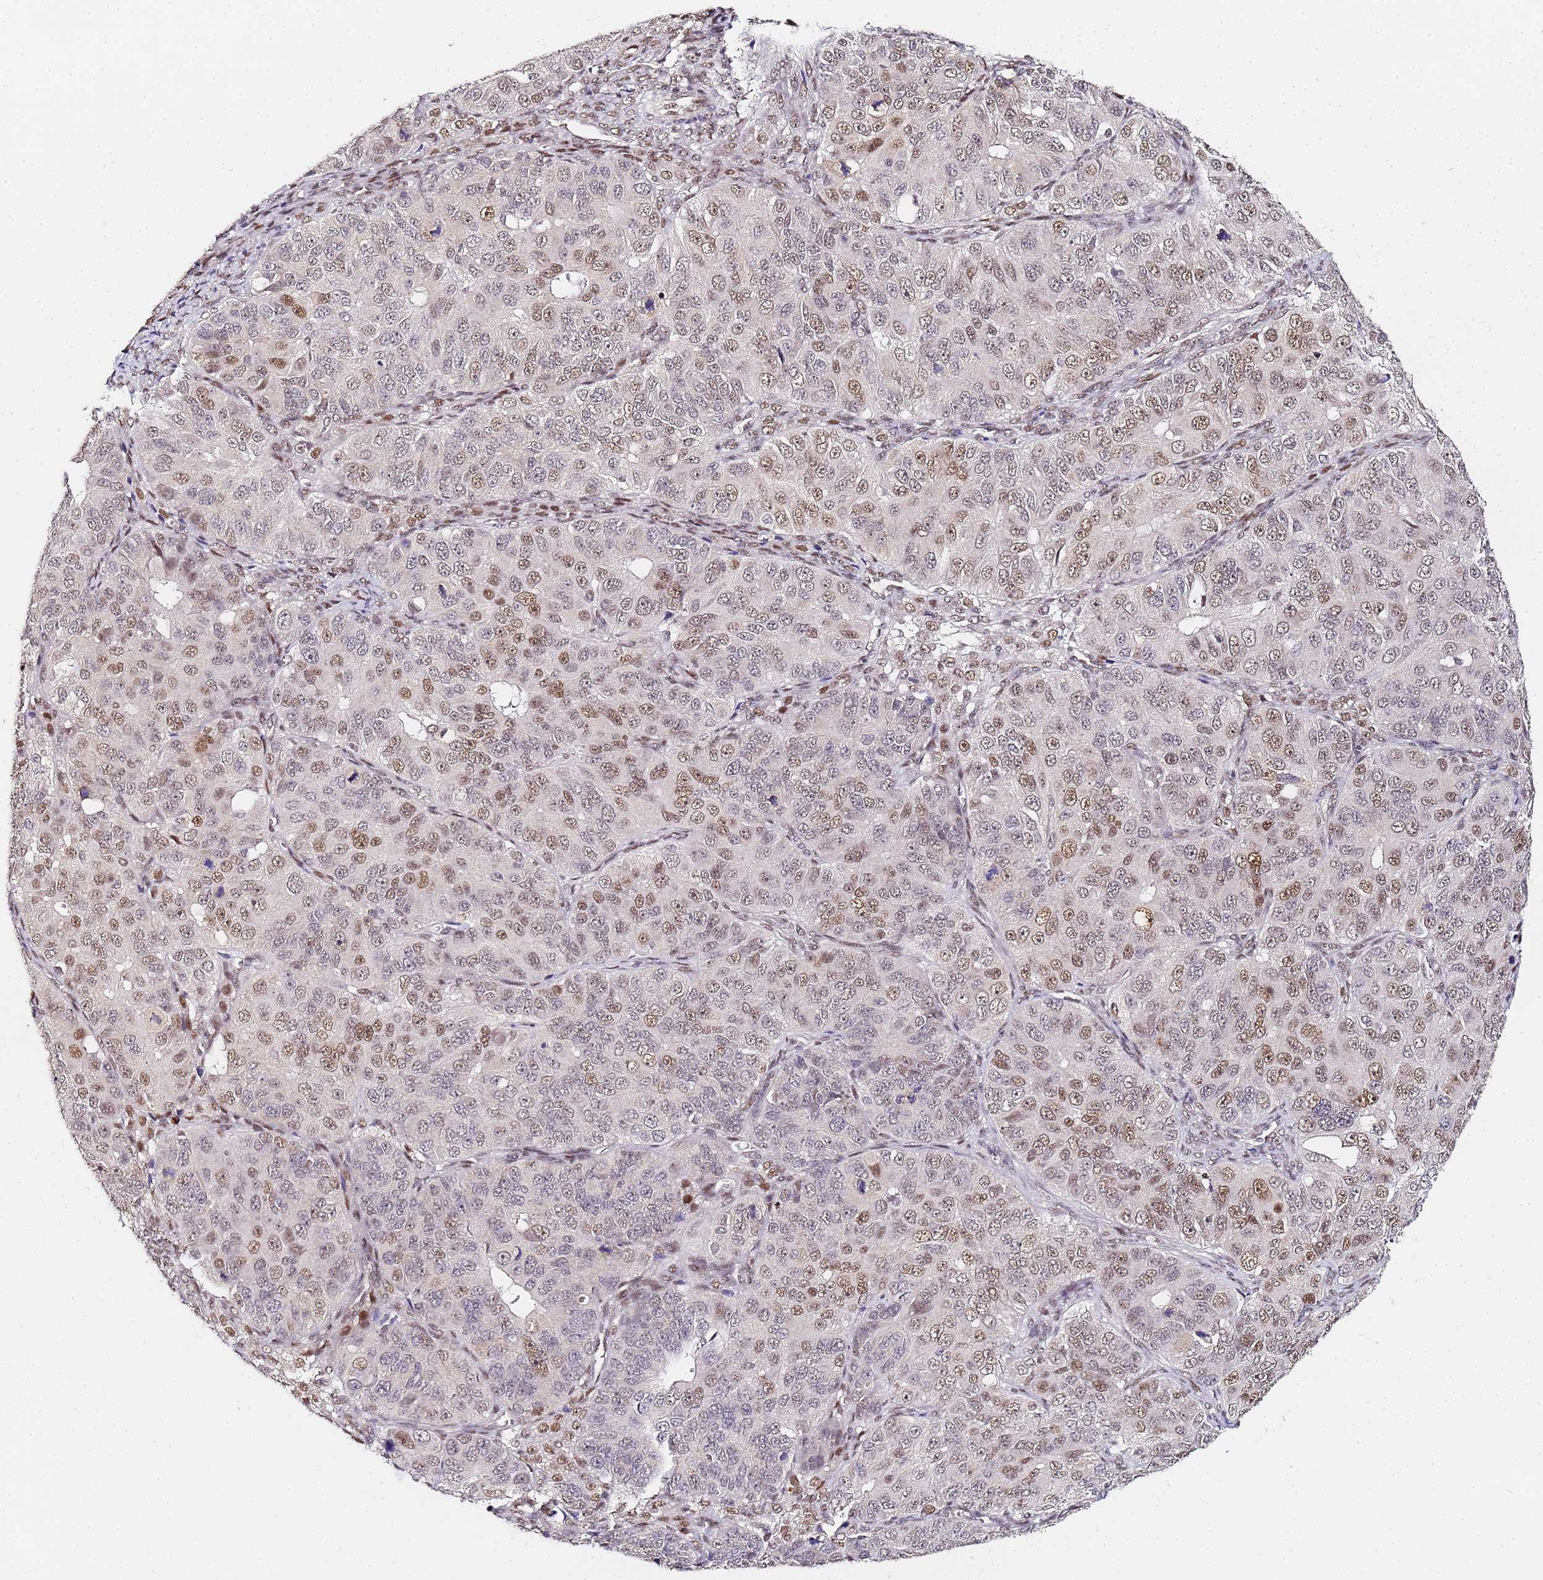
{"staining": {"intensity": "moderate", "quantity": "25%-75%", "location": "nuclear"}, "tissue": "ovarian cancer", "cell_type": "Tumor cells", "image_type": "cancer", "snomed": [{"axis": "morphology", "description": "Carcinoma, endometroid"}, {"axis": "topography", "description": "Ovary"}], "caption": "This is a histology image of IHC staining of ovarian cancer, which shows moderate positivity in the nuclear of tumor cells.", "gene": "LSM3", "patient": {"sex": "female", "age": 51}}